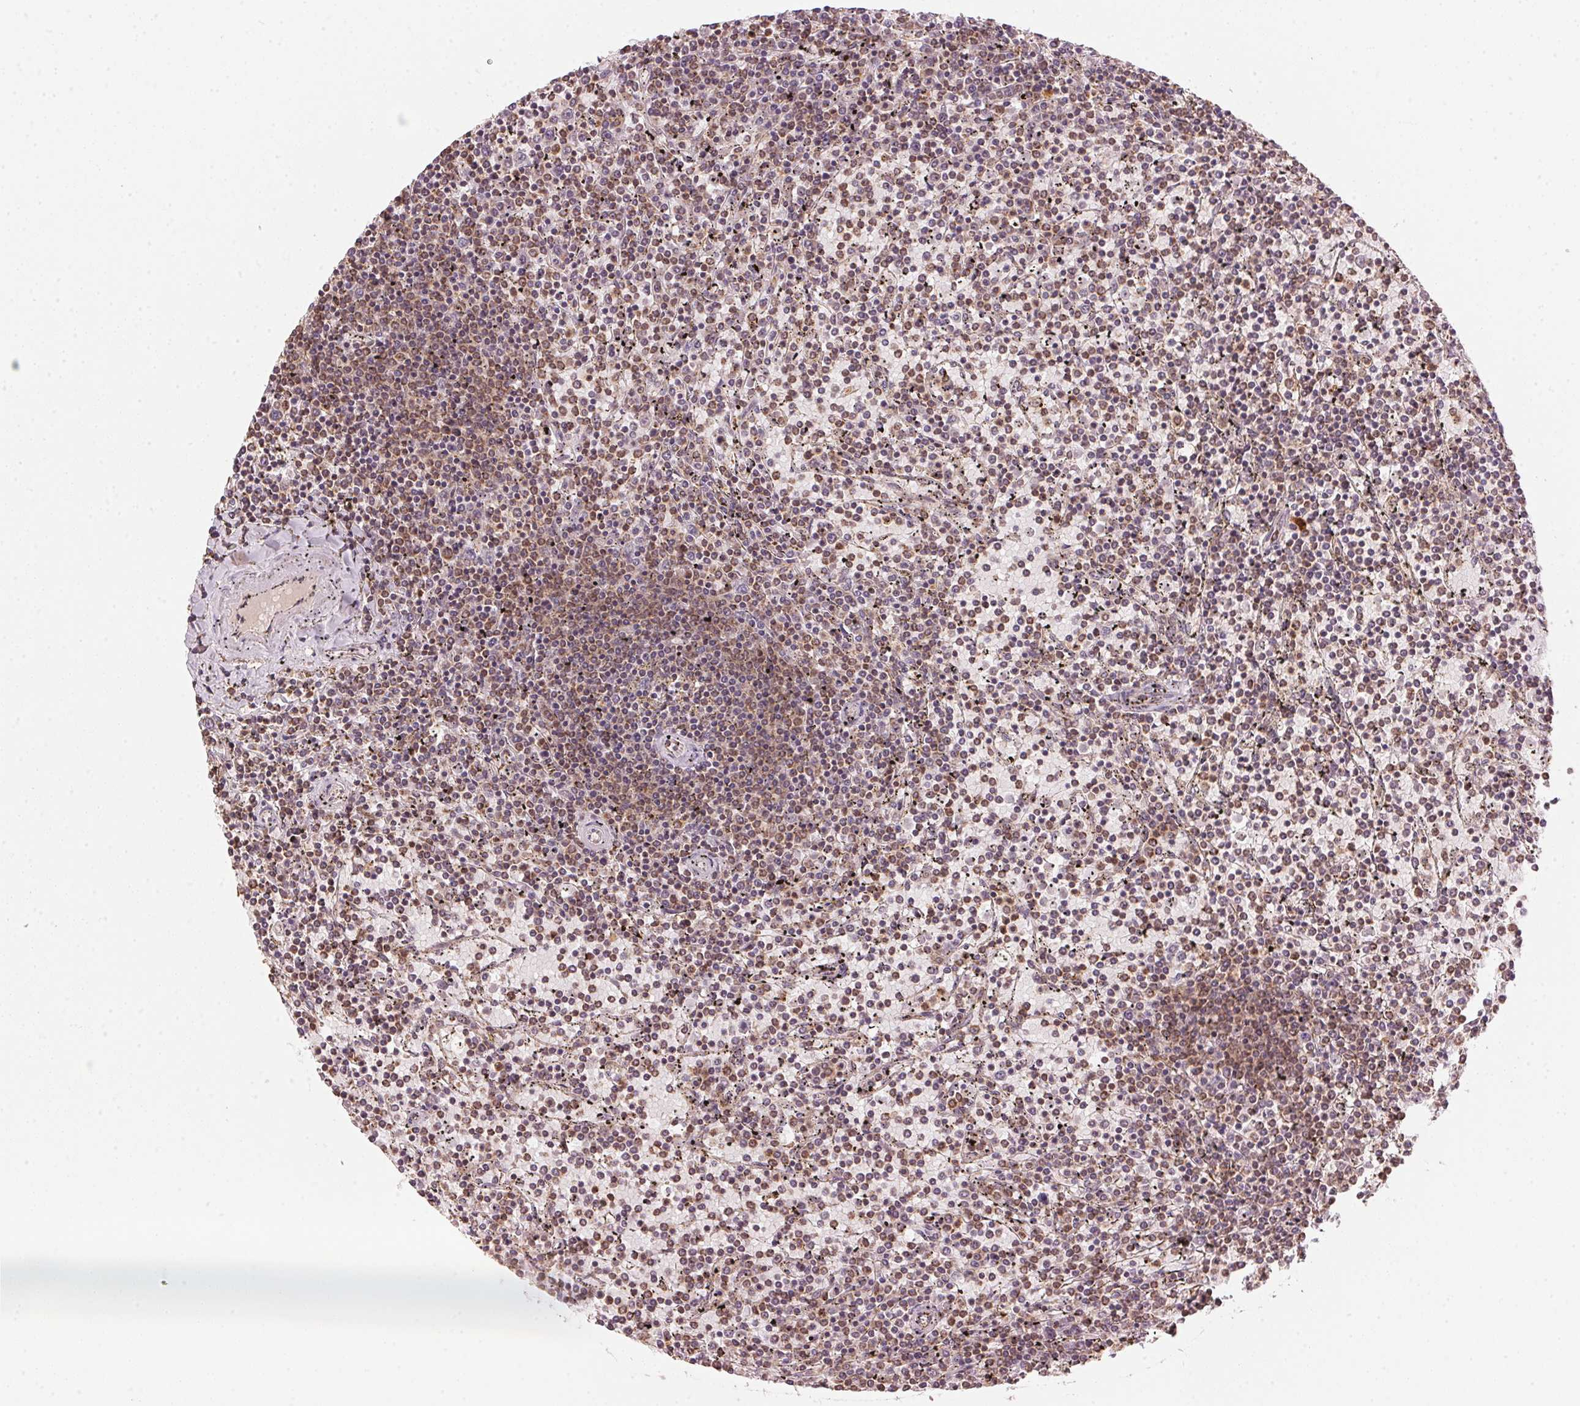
{"staining": {"intensity": "moderate", "quantity": "25%-75%", "location": "cytoplasmic/membranous"}, "tissue": "lymphoma", "cell_type": "Tumor cells", "image_type": "cancer", "snomed": [{"axis": "morphology", "description": "Malignant lymphoma, non-Hodgkin's type, Low grade"}, {"axis": "topography", "description": "Spleen"}], "caption": "Low-grade malignant lymphoma, non-Hodgkin's type stained with a brown dye exhibits moderate cytoplasmic/membranous positive staining in approximately 25%-75% of tumor cells.", "gene": "ARHGAP6", "patient": {"sex": "female", "age": 77}}